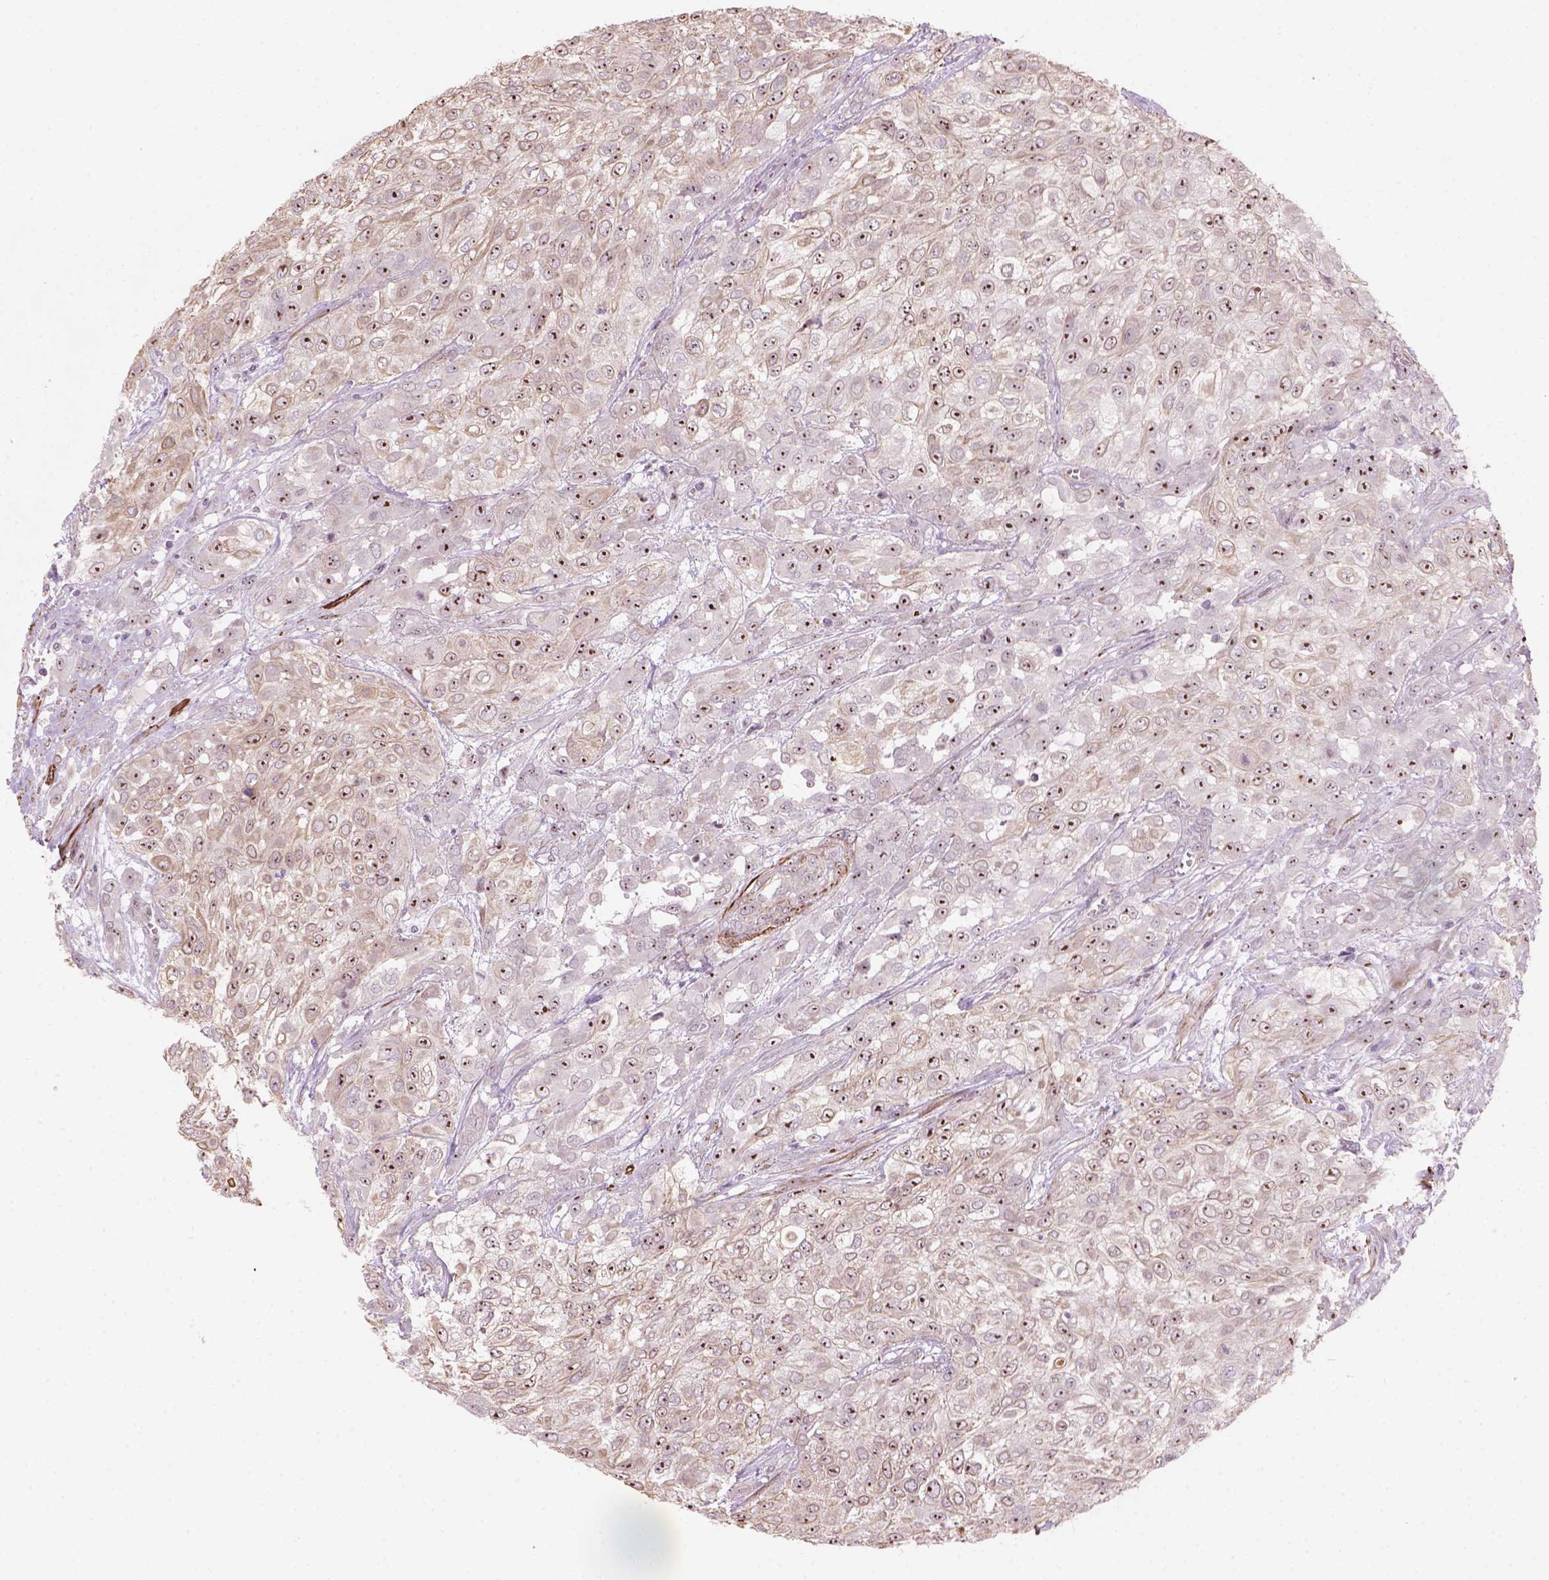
{"staining": {"intensity": "strong", "quantity": ">75%", "location": "nuclear"}, "tissue": "urothelial cancer", "cell_type": "Tumor cells", "image_type": "cancer", "snomed": [{"axis": "morphology", "description": "Urothelial carcinoma, High grade"}, {"axis": "topography", "description": "Urinary bladder"}], "caption": "Urothelial carcinoma (high-grade) stained with a brown dye shows strong nuclear positive expression in approximately >75% of tumor cells.", "gene": "RRS1", "patient": {"sex": "male", "age": 57}}